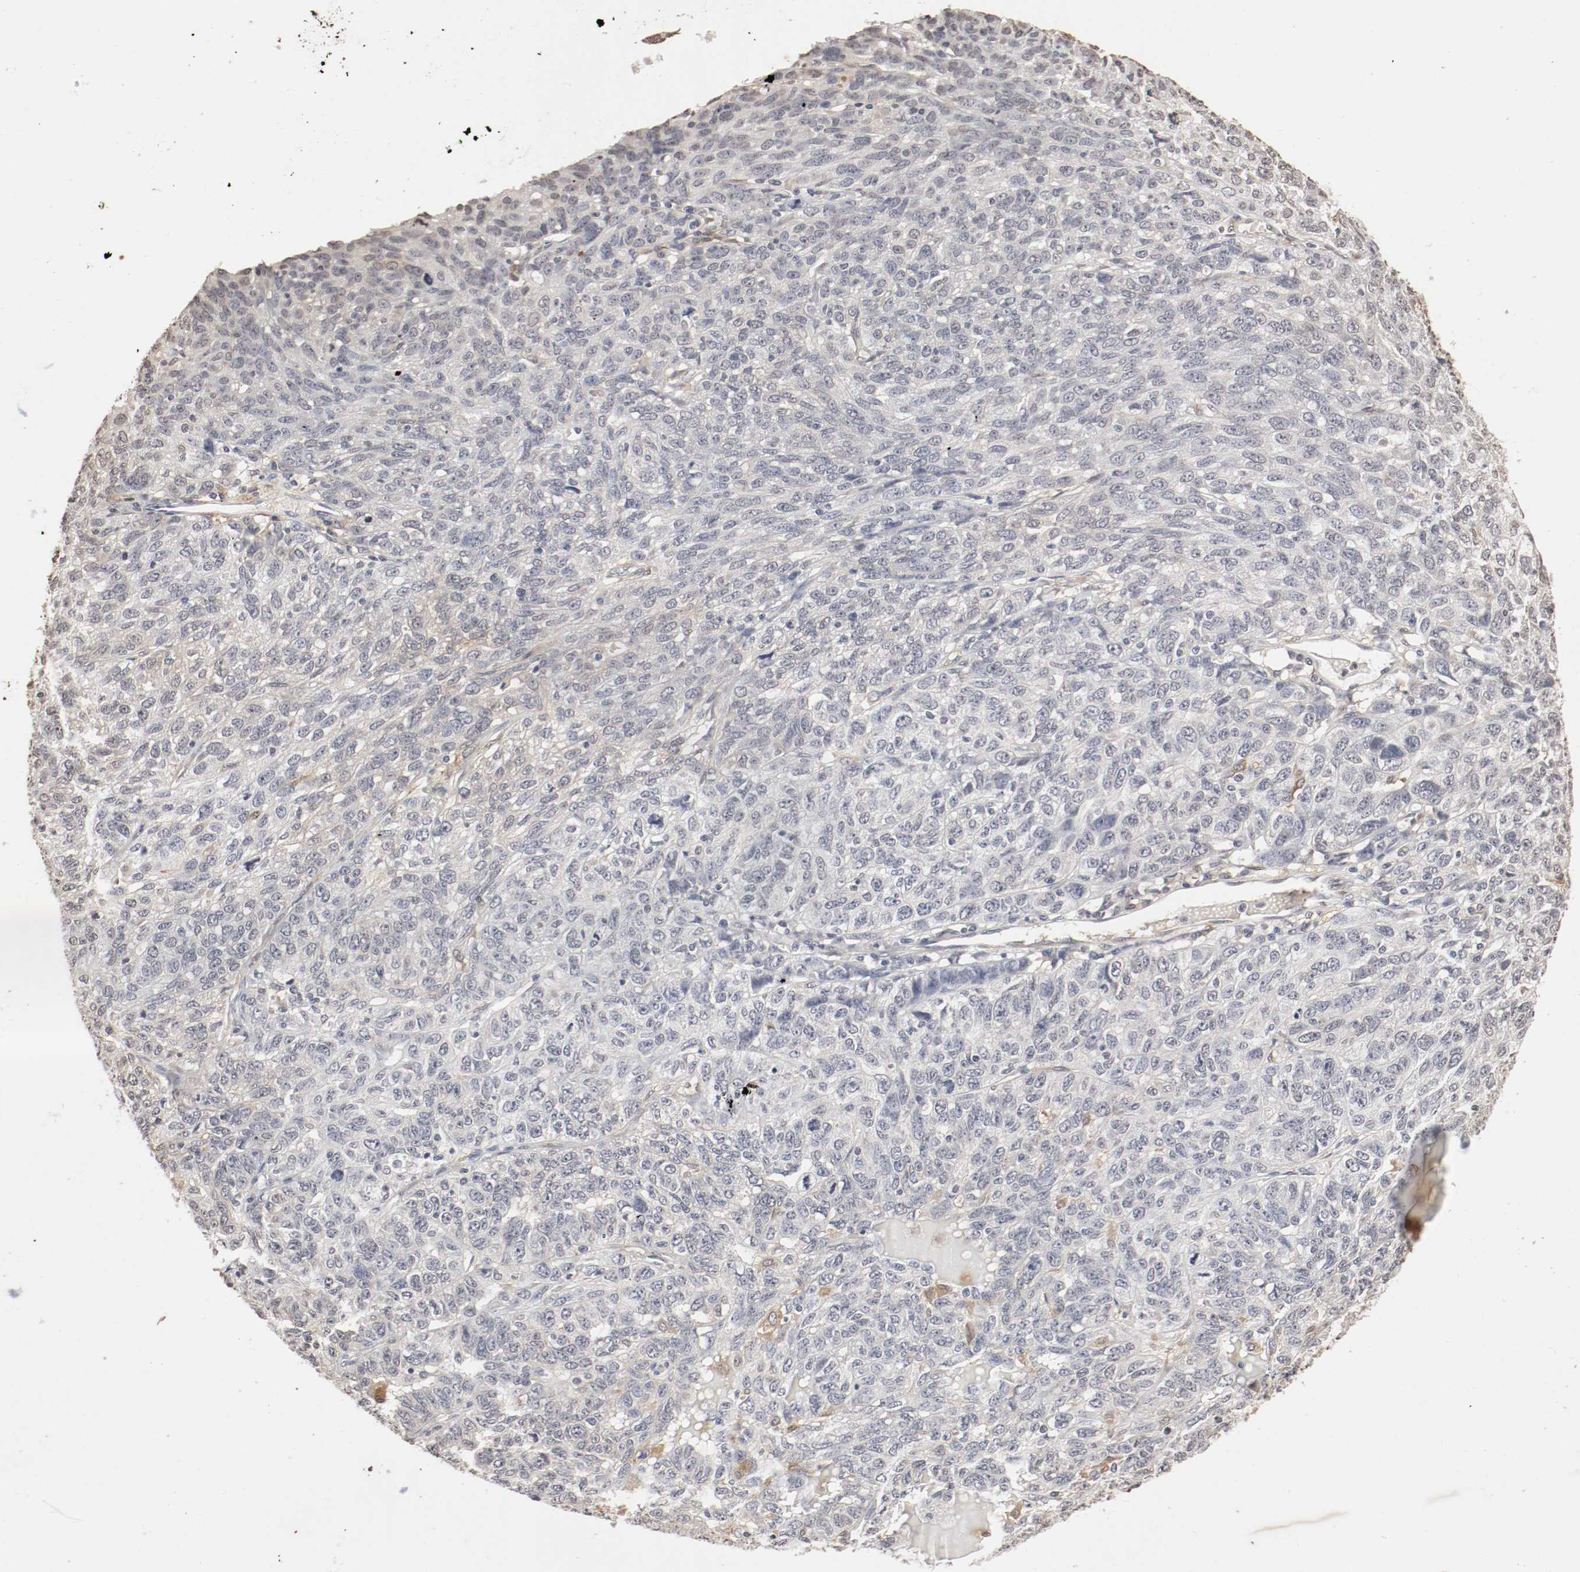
{"staining": {"intensity": "weak", "quantity": "<25%", "location": "cytoplasmic/membranous"}, "tissue": "ovarian cancer", "cell_type": "Tumor cells", "image_type": "cancer", "snomed": [{"axis": "morphology", "description": "Cystadenocarcinoma, serous, NOS"}, {"axis": "topography", "description": "Ovary"}], "caption": "Tumor cells are negative for protein expression in human serous cystadenocarcinoma (ovarian).", "gene": "WASL", "patient": {"sex": "female", "age": 71}}